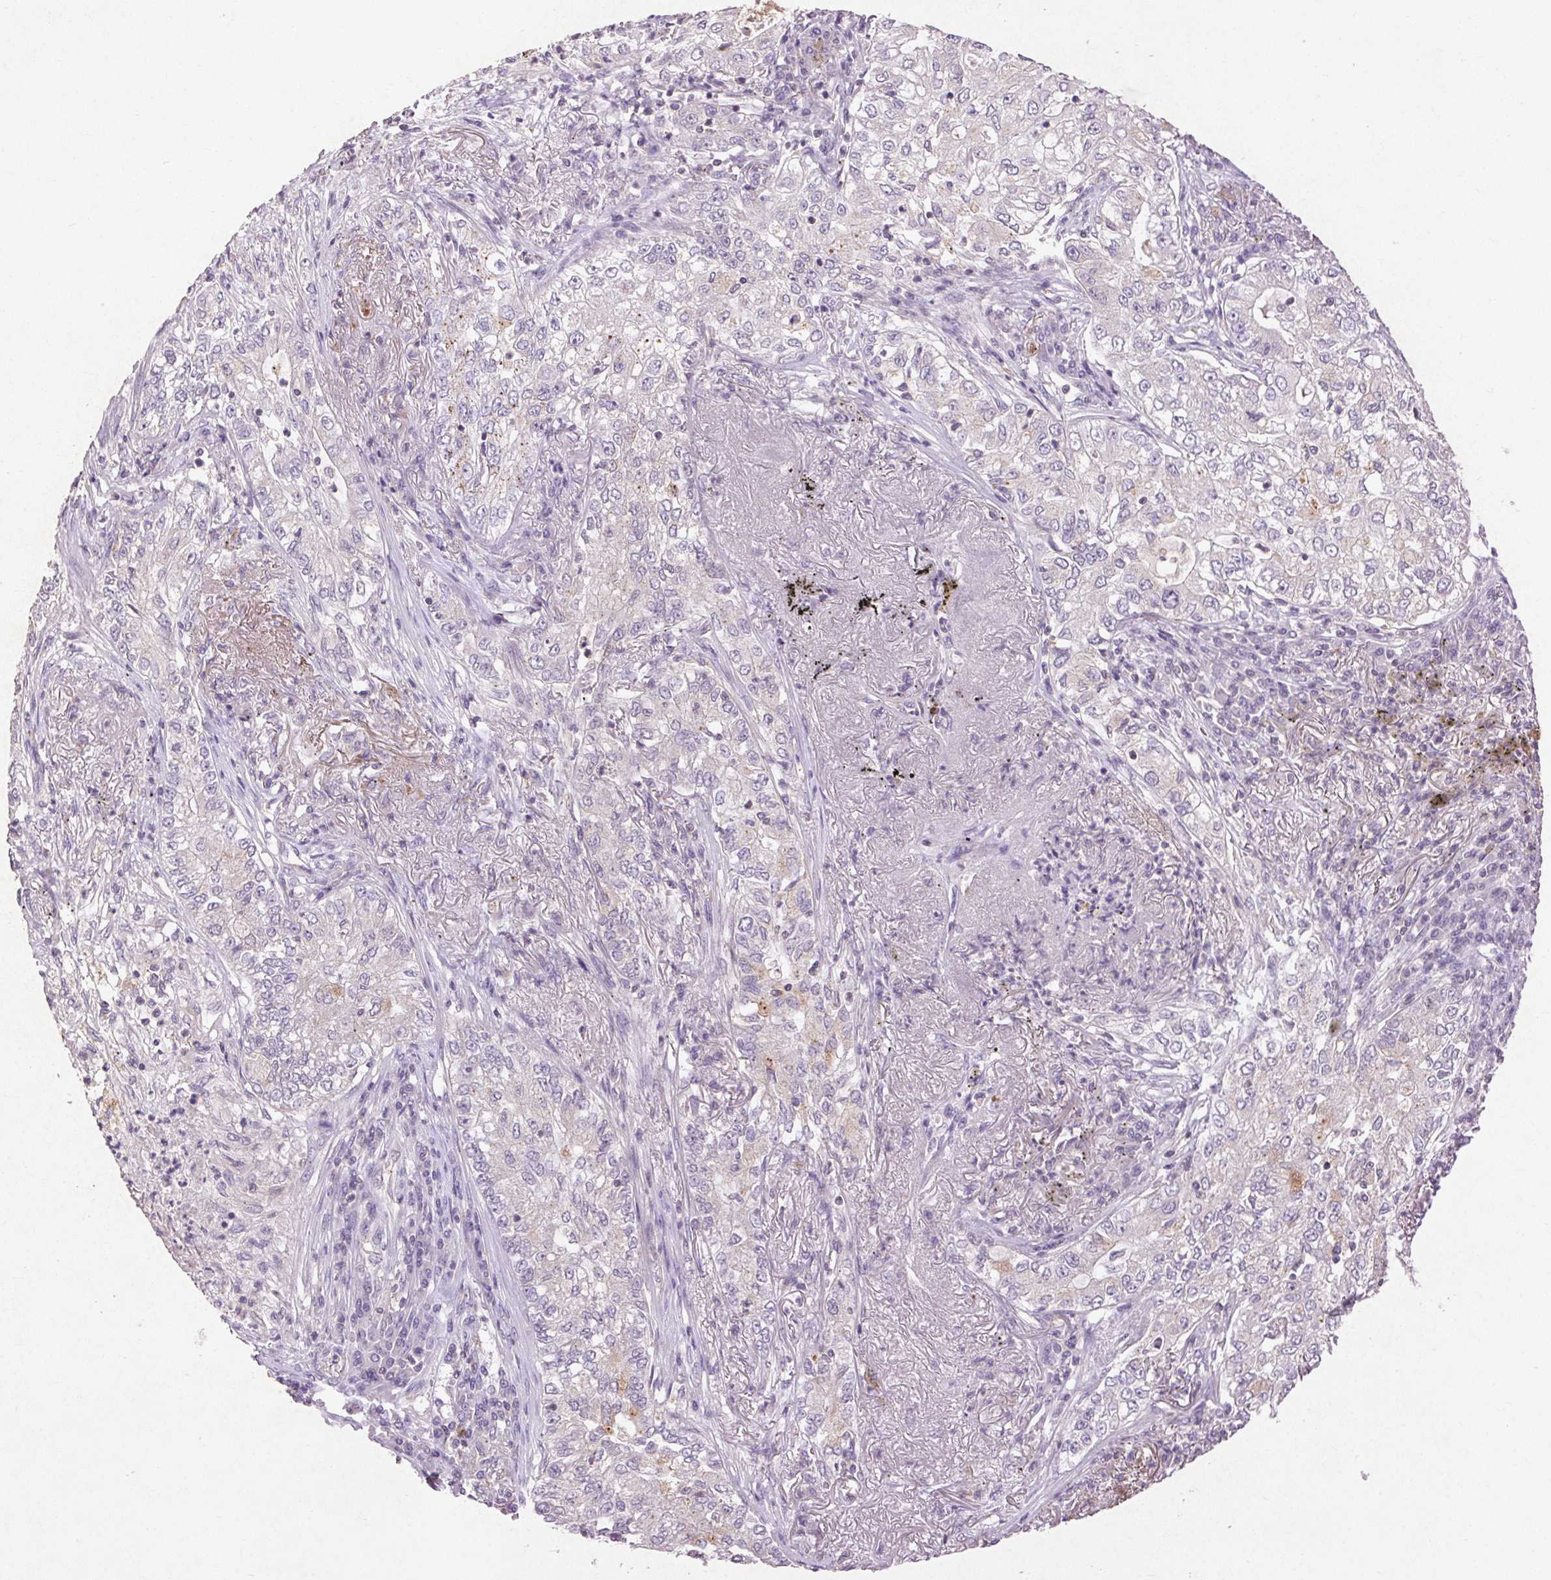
{"staining": {"intensity": "negative", "quantity": "none", "location": "none"}, "tissue": "lung cancer", "cell_type": "Tumor cells", "image_type": "cancer", "snomed": [{"axis": "morphology", "description": "Adenocarcinoma, NOS"}, {"axis": "topography", "description": "Lung"}], "caption": "This is an immunohistochemistry histopathology image of adenocarcinoma (lung). There is no expression in tumor cells.", "gene": "FNDC7", "patient": {"sex": "female", "age": 73}}